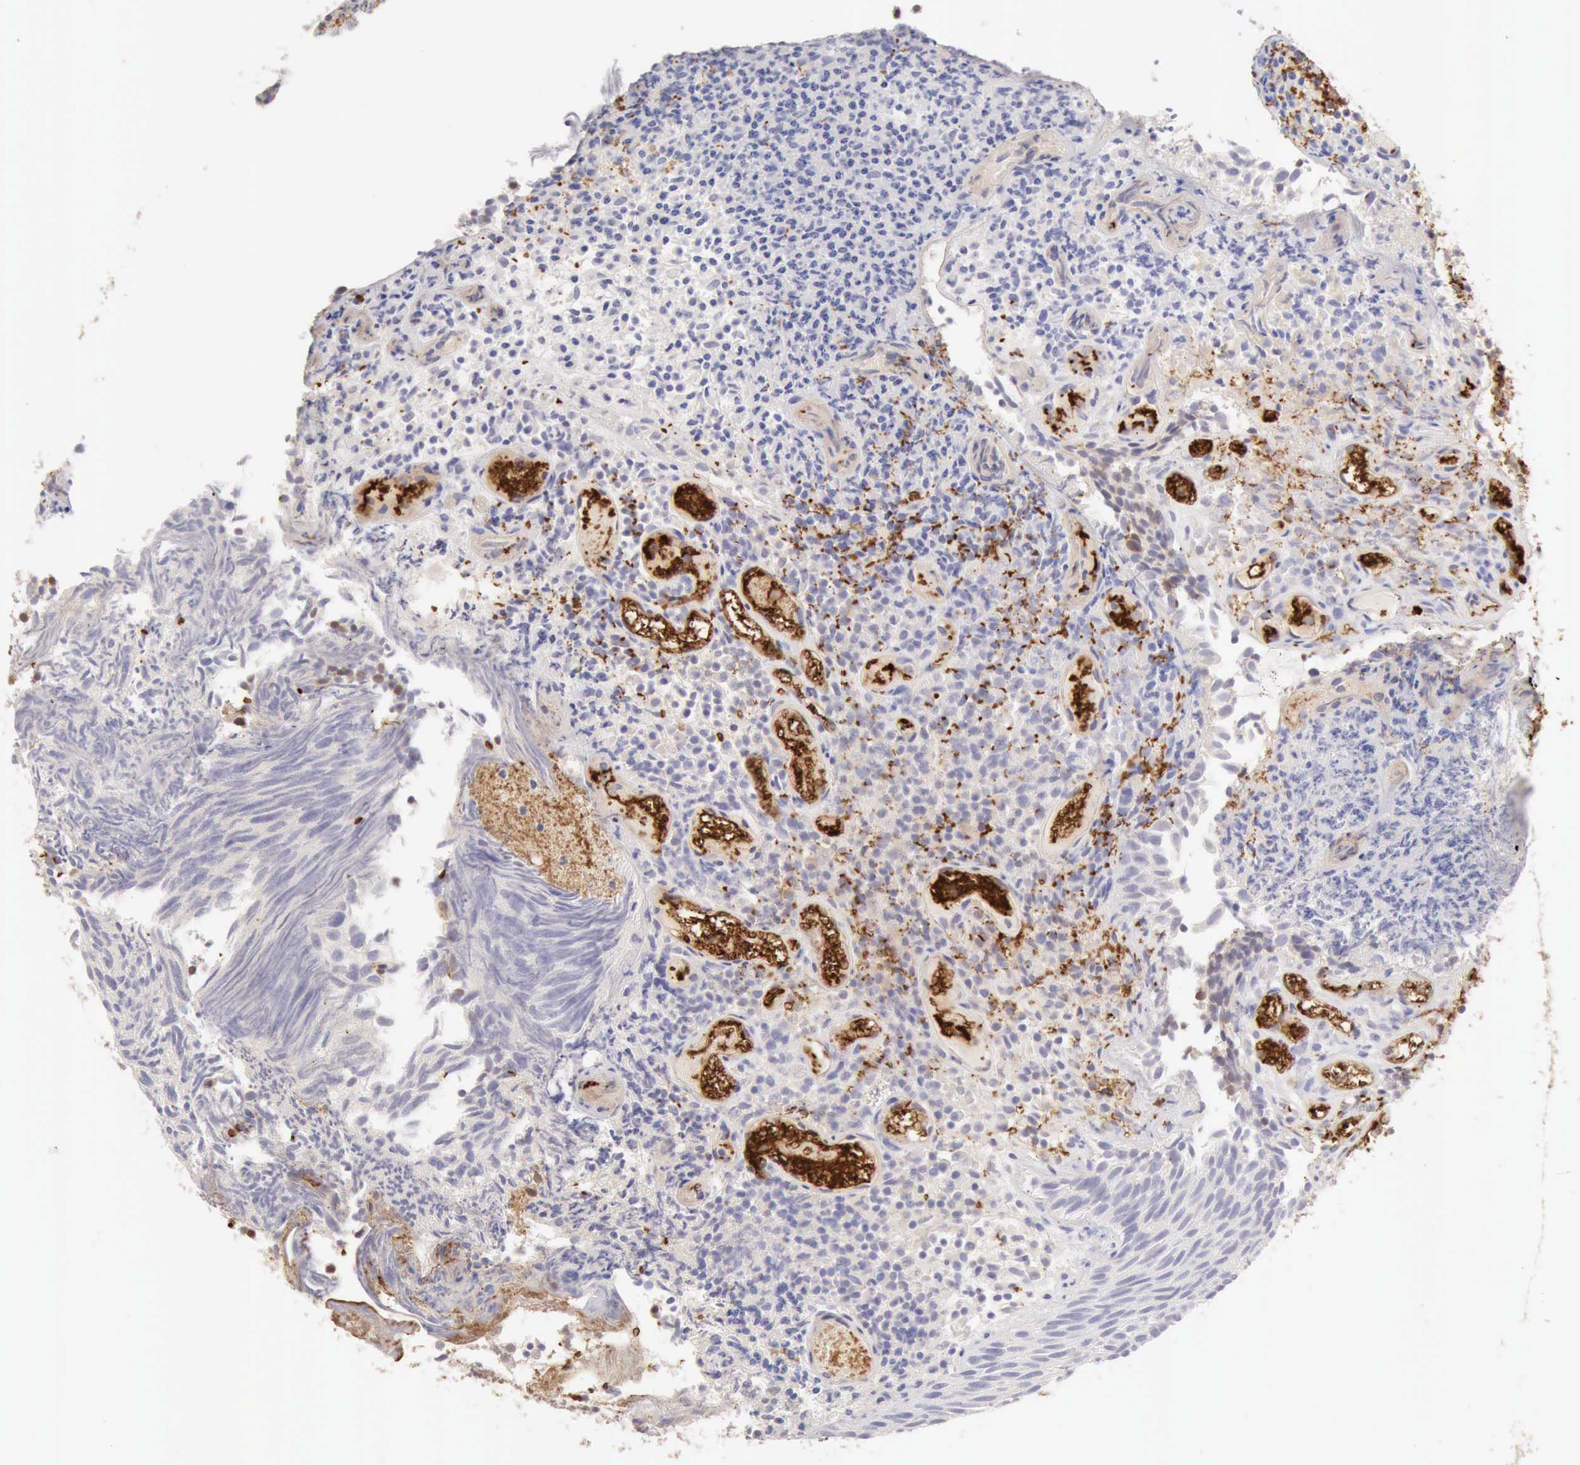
{"staining": {"intensity": "negative", "quantity": "none", "location": "none"}, "tissue": "urothelial cancer", "cell_type": "Tumor cells", "image_type": "cancer", "snomed": [{"axis": "morphology", "description": "Urothelial carcinoma, Low grade"}, {"axis": "topography", "description": "Urinary bladder"}], "caption": "DAB (3,3'-diaminobenzidine) immunohistochemical staining of low-grade urothelial carcinoma reveals no significant staining in tumor cells. (Brightfield microscopy of DAB (3,3'-diaminobenzidine) IHC at high magnification).", "gene": "CFI", "patient": {"sex": "male", "age": 85}}